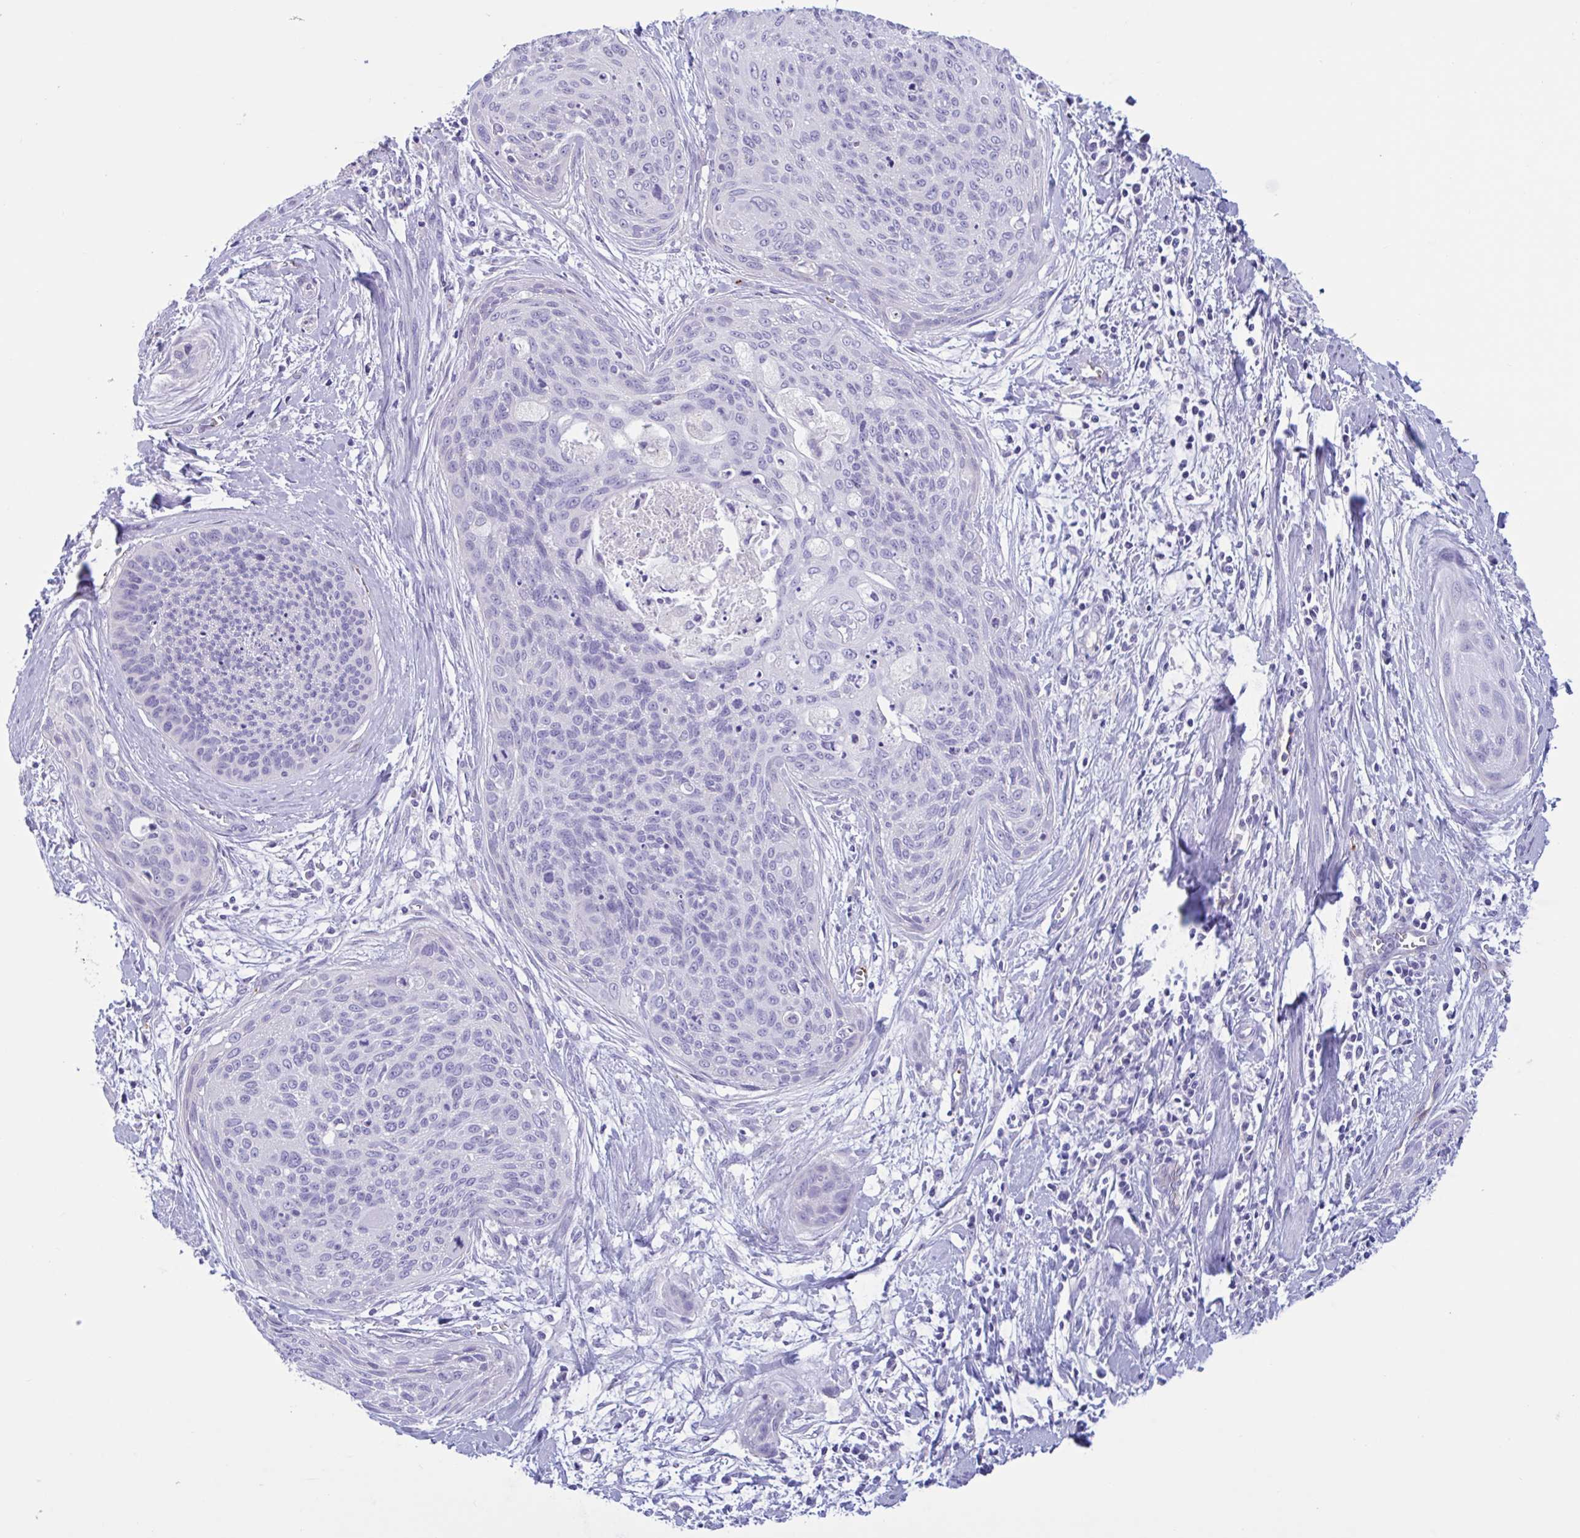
{"staining": {"intensity": "negative", "quantity": "none", "location": "none"}, "tissue": "cervical cancer", "cell_type": "Tumor cells", "image_type": "cancer", "snomed": [{"axis": "morphology", "description": "Squamous cell carcinoma, NOS"}, {"axis": "topography", "description": "Cervix"}], "caption": "The image displays no significant positivity in tumor cells of squamous cell carcinoma (cervical).", "gene": "RPL22L1", "patient": {"sex": "female", "age": 55}}